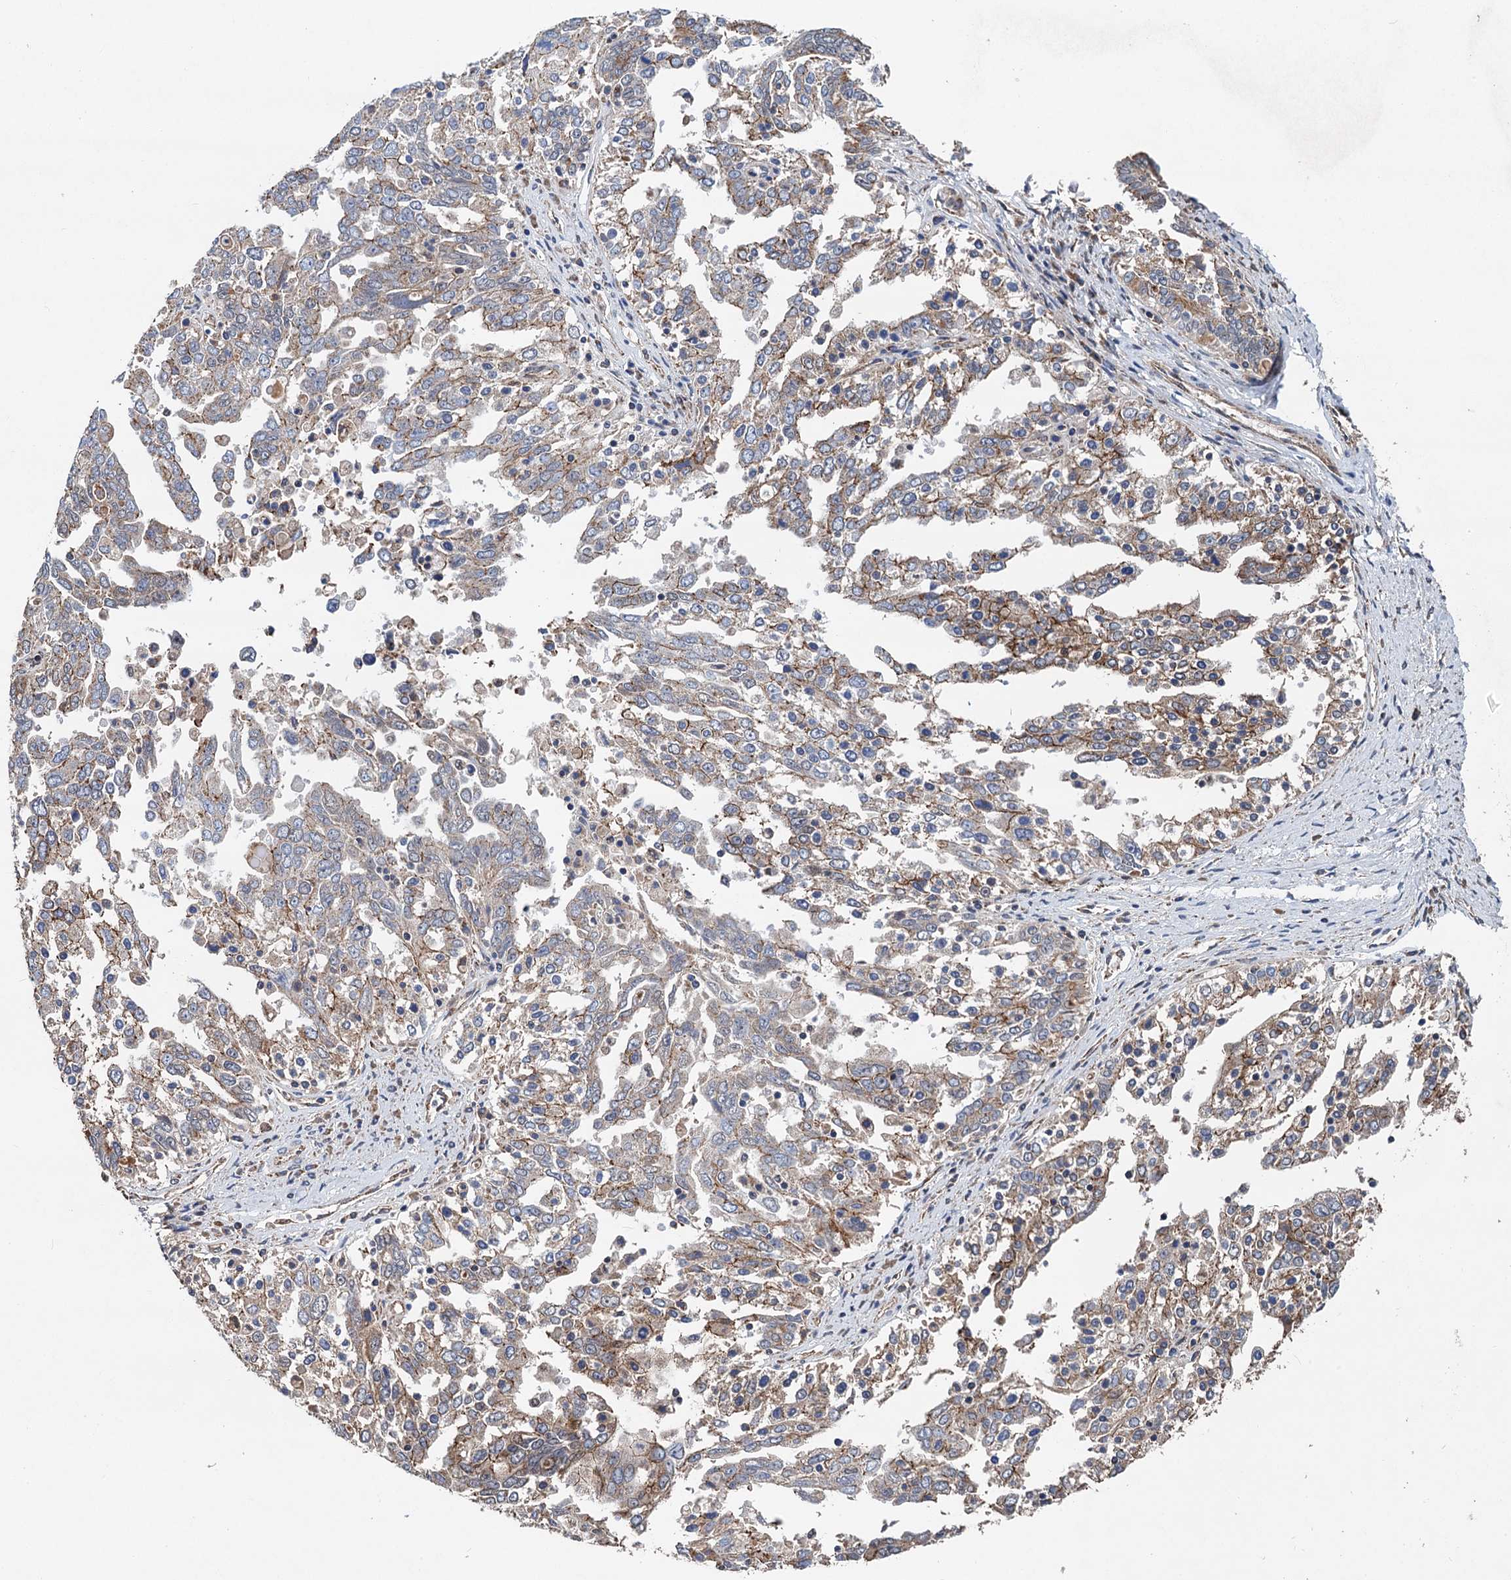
{"staining": {"intensity": "moderate", "quantity": "25%-75%", "location": "cytoplasmic/membranous"}, "tissue": "ovarian cancer", "cell_type": "Tumor cells", "image_type": "cancer", "snomed": [{"axis": "morphology", "description": "Carcinoma, endometroid"}, {"axis": "topography", "description": "Ovary"}], "caption": "Protein staining by immunohistochemistry displays moderate cytoplasmic/membranous positivity in approximately 25%-75% of tumor cells in ovarian cancer (endometroid carcinoma).", "gene": "DGLUCY", "patient": {"sex": "female", "age": 62}}